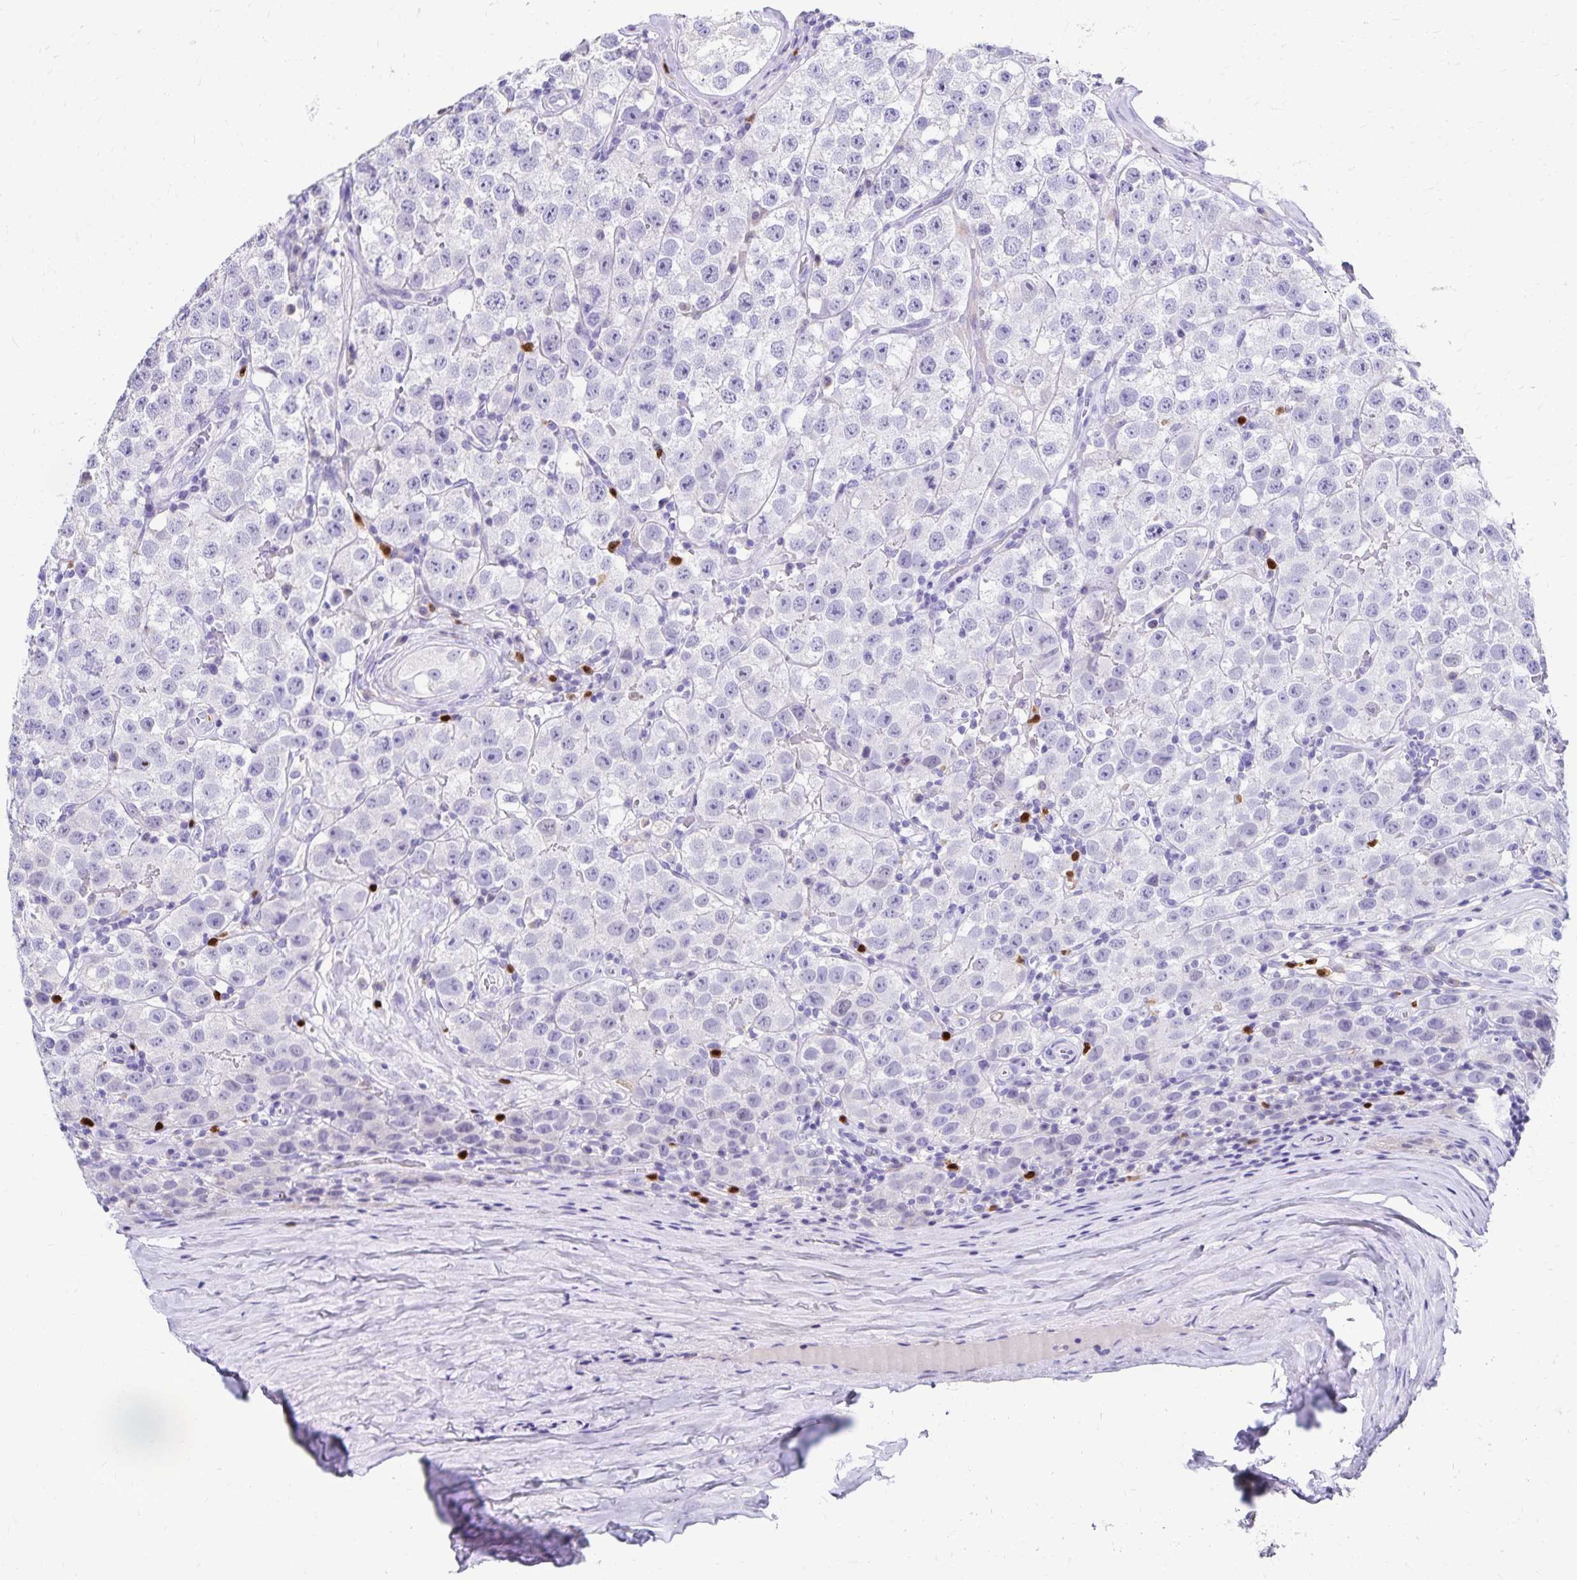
{"staining": {"intensity": "negative", "quantity": "none", "location": "none"}, "tissue": "testis cancer", "cell_type": "Tumor cells", "image_type": "cancer", "snomed": [{"axis": "morphology", "description": "Seminoma, NOS"}, {"axis": "topography", "description": "Testis"}], "caption": "This is an immunohistochemistry (IHC) micrograph of human testis cancer. There is no positivity in tumor cells.", "gene": "PAX5", "patient": {"sex": "male", "age": 34}}